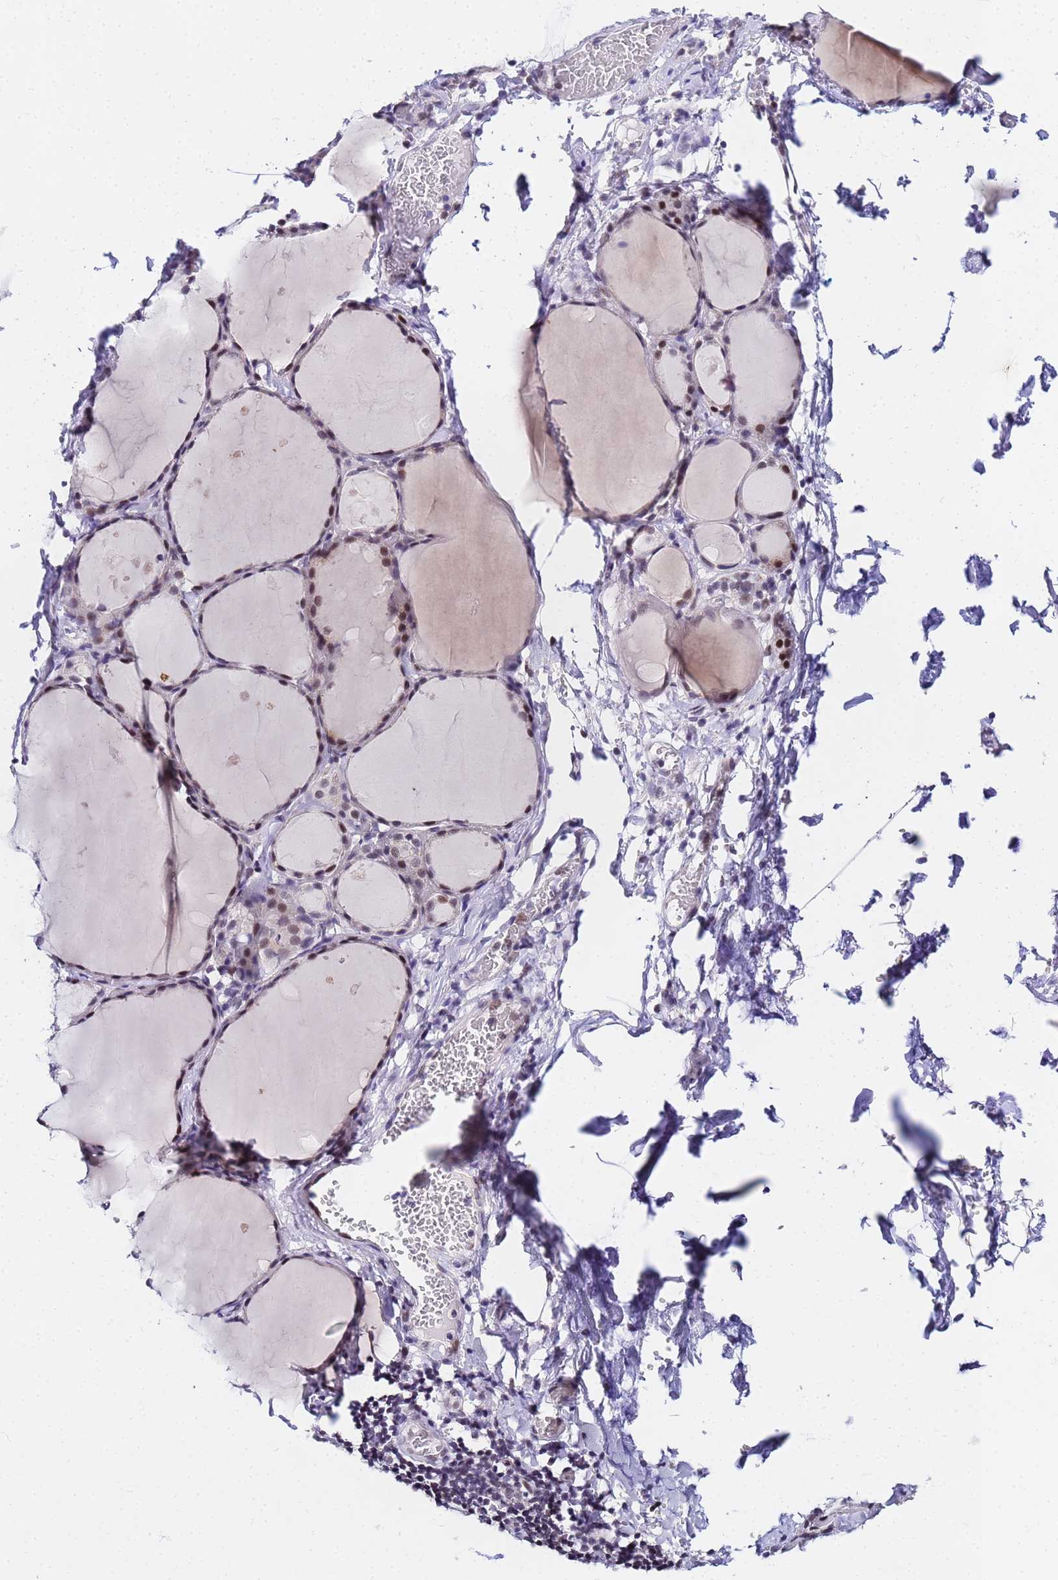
{"staining": {"intensity": "moderate", "quantity": "<25%", "location": "nuclear"}, "tissue": "thyroid gland", "cell_type": "Glandular cells", "image_type": "normal", "snomed": [{"axis": "morphology", "description": "Normal tissue, NOS"}, {"axis": "topography", "description": "Thyroid gland"}], "caption": "Immunohistochemistry staining of normal thyroid gland, which demonstrates low levels of moderate nuclear positivity in about <25% of glandular cells indicating moderate nuclear protein staining. The staining was performed using DAB (brown) for protein detection and nuclei were counterstained in hematoxylin (blue).", "gene": "CKMT1A", "patient": {"sex": "male", "age": 56}}